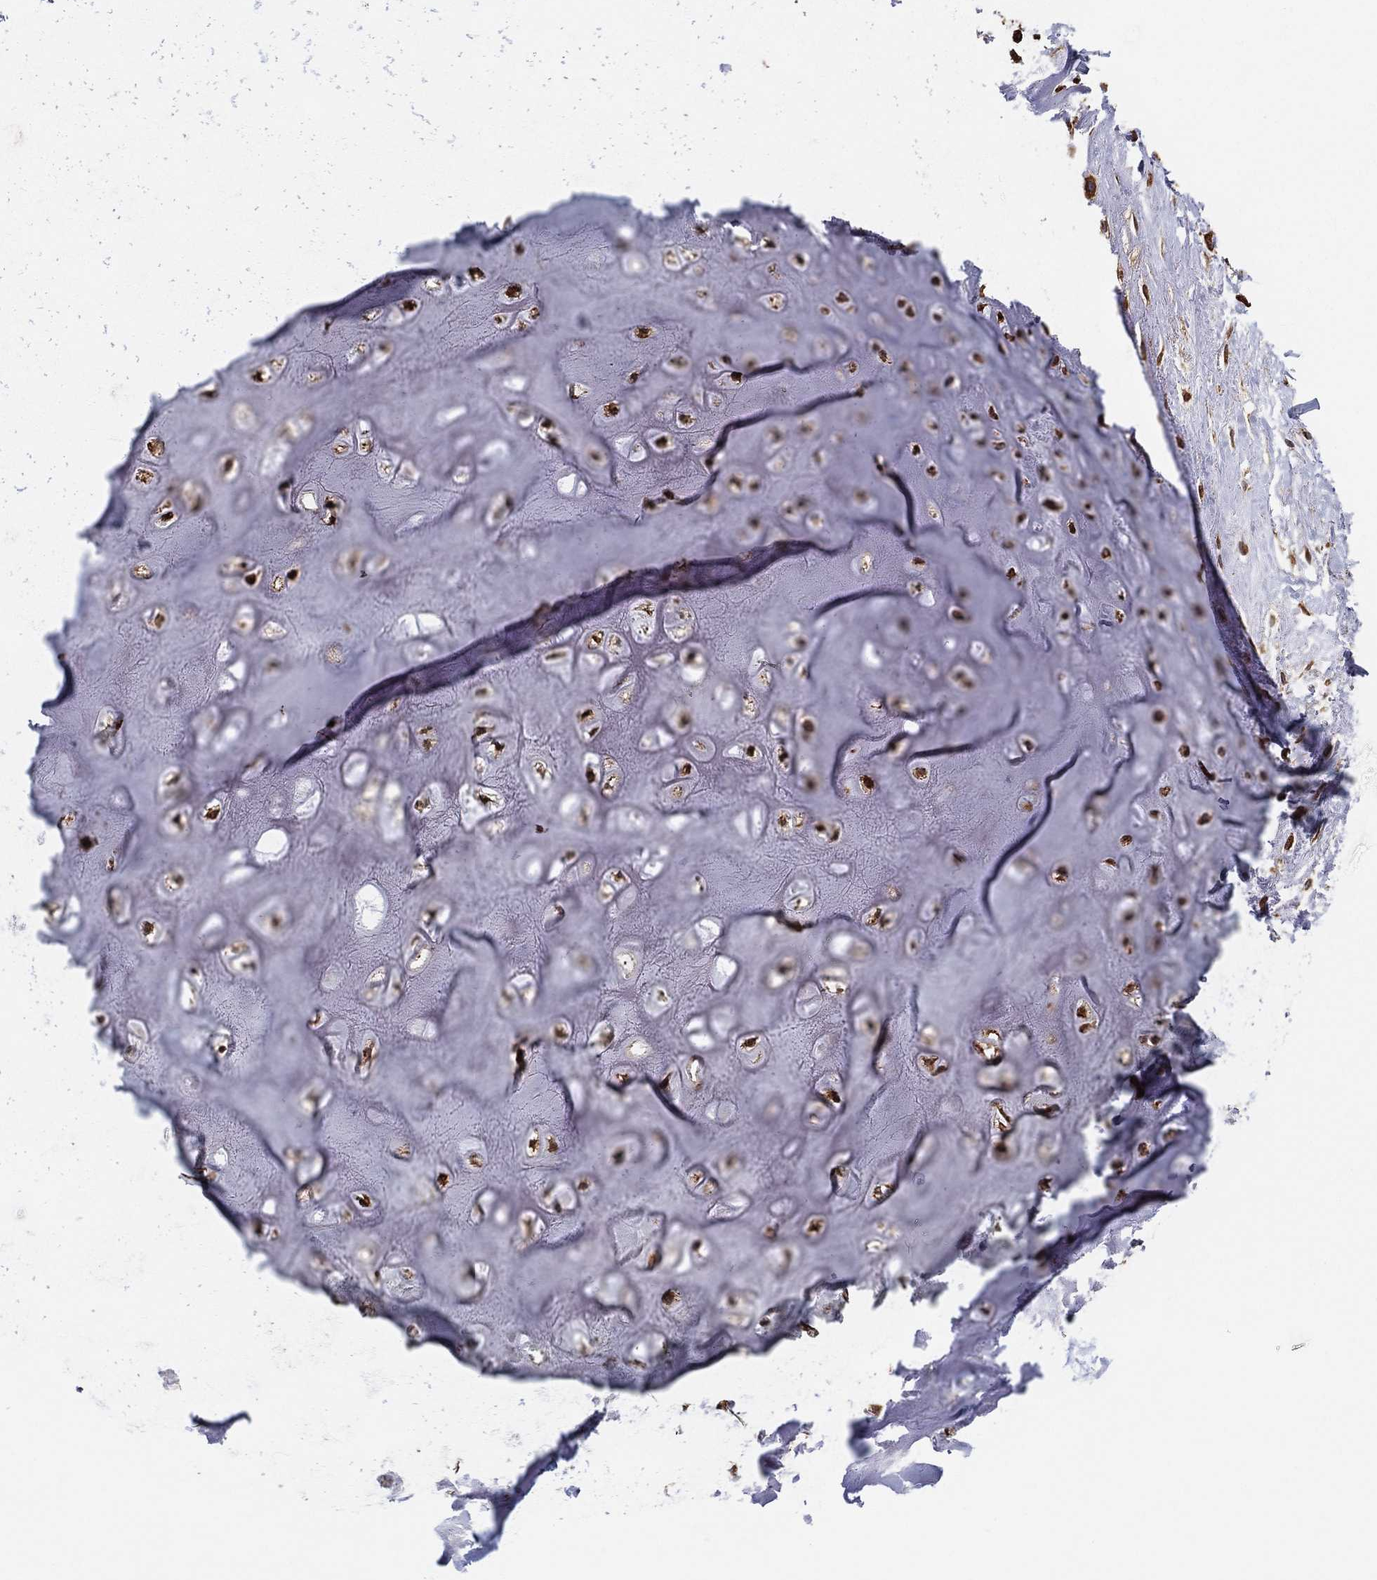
{"staining": {"intensity": "negative", "quantity": "none", "location": "none"}, "tissue": "adipose tissue", "cell_type": "Adipocytes", "image_type": "normal", "snomed": [{"axis": "morphology", "description": "Normal tissue, NOS"}, {"axis": "morphology", "description": "Squamous cell carcinoma, NOS"}, {"axis": "topography", "description": "Cartilage tissue"}, {"axis": "topography", "description": "Head-Neck"}], "caption": "High magnification brightfield microscopy of unremarkable adipose tissue stained with DAB (brown) and counterstained with hematoxylin (blue): adipocytes show no significant staining.", "gene": "NPHP1", "patient": {"sex": "male", "age": 62}}